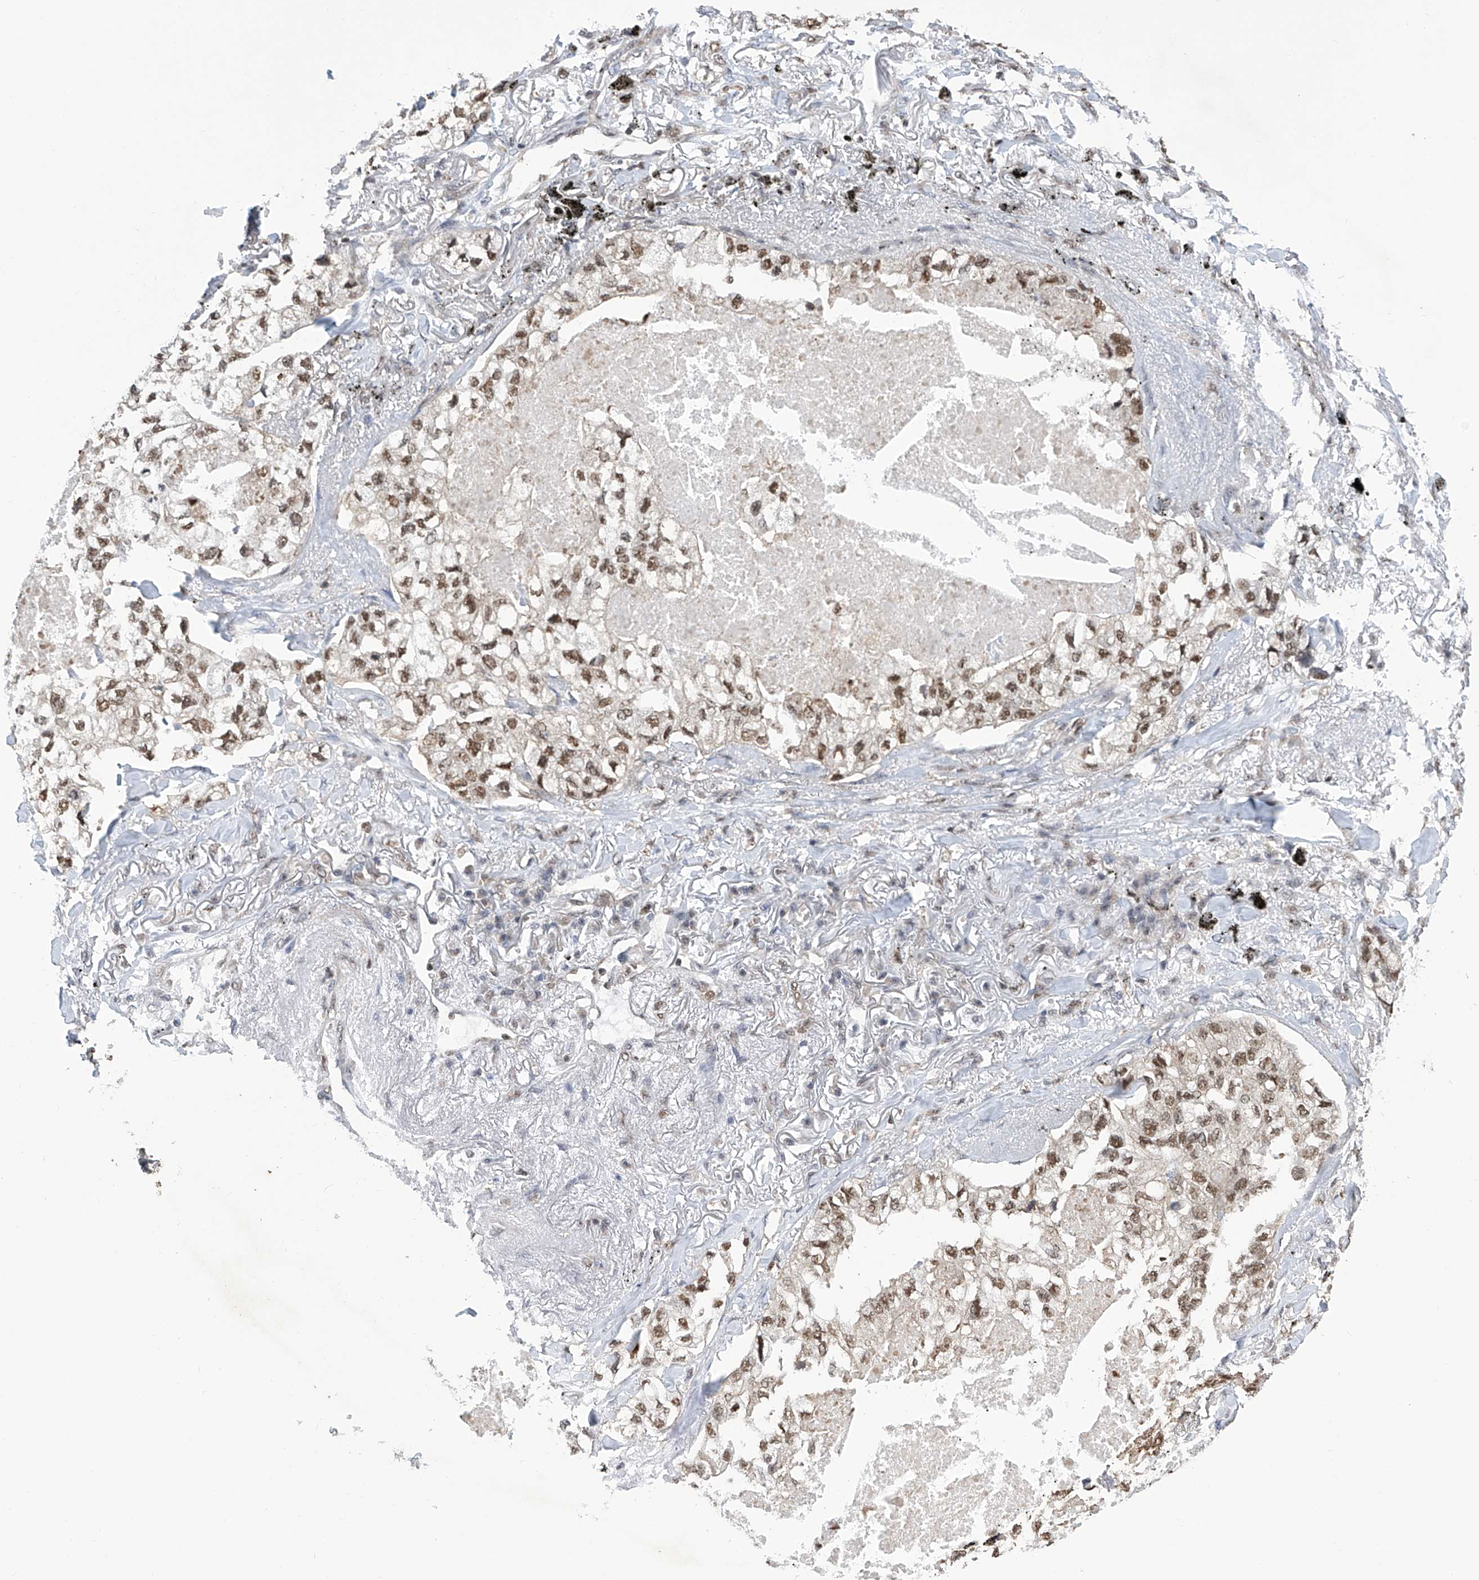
{"staining": {"intensity": "moderate", "quantity": "25%-75%", "location": "nuclear"}, "tissue": "lung cancer", "cell_type": "Tumor cells", "image_type": "cancer", "snomed": [{"axis": "morphology", "description": "Adenocarcinoma, NOS"}, {"axis": "topography", "description": "Lung"}], "caption": "Lung adenocarcinoma tissue shows moderate nuclear positivity in about 25%-75% of tumor cells, visualized by immunohistochemistry.", "gene": "SREBF2", "patient": {"sex": "male", "age": 65}}